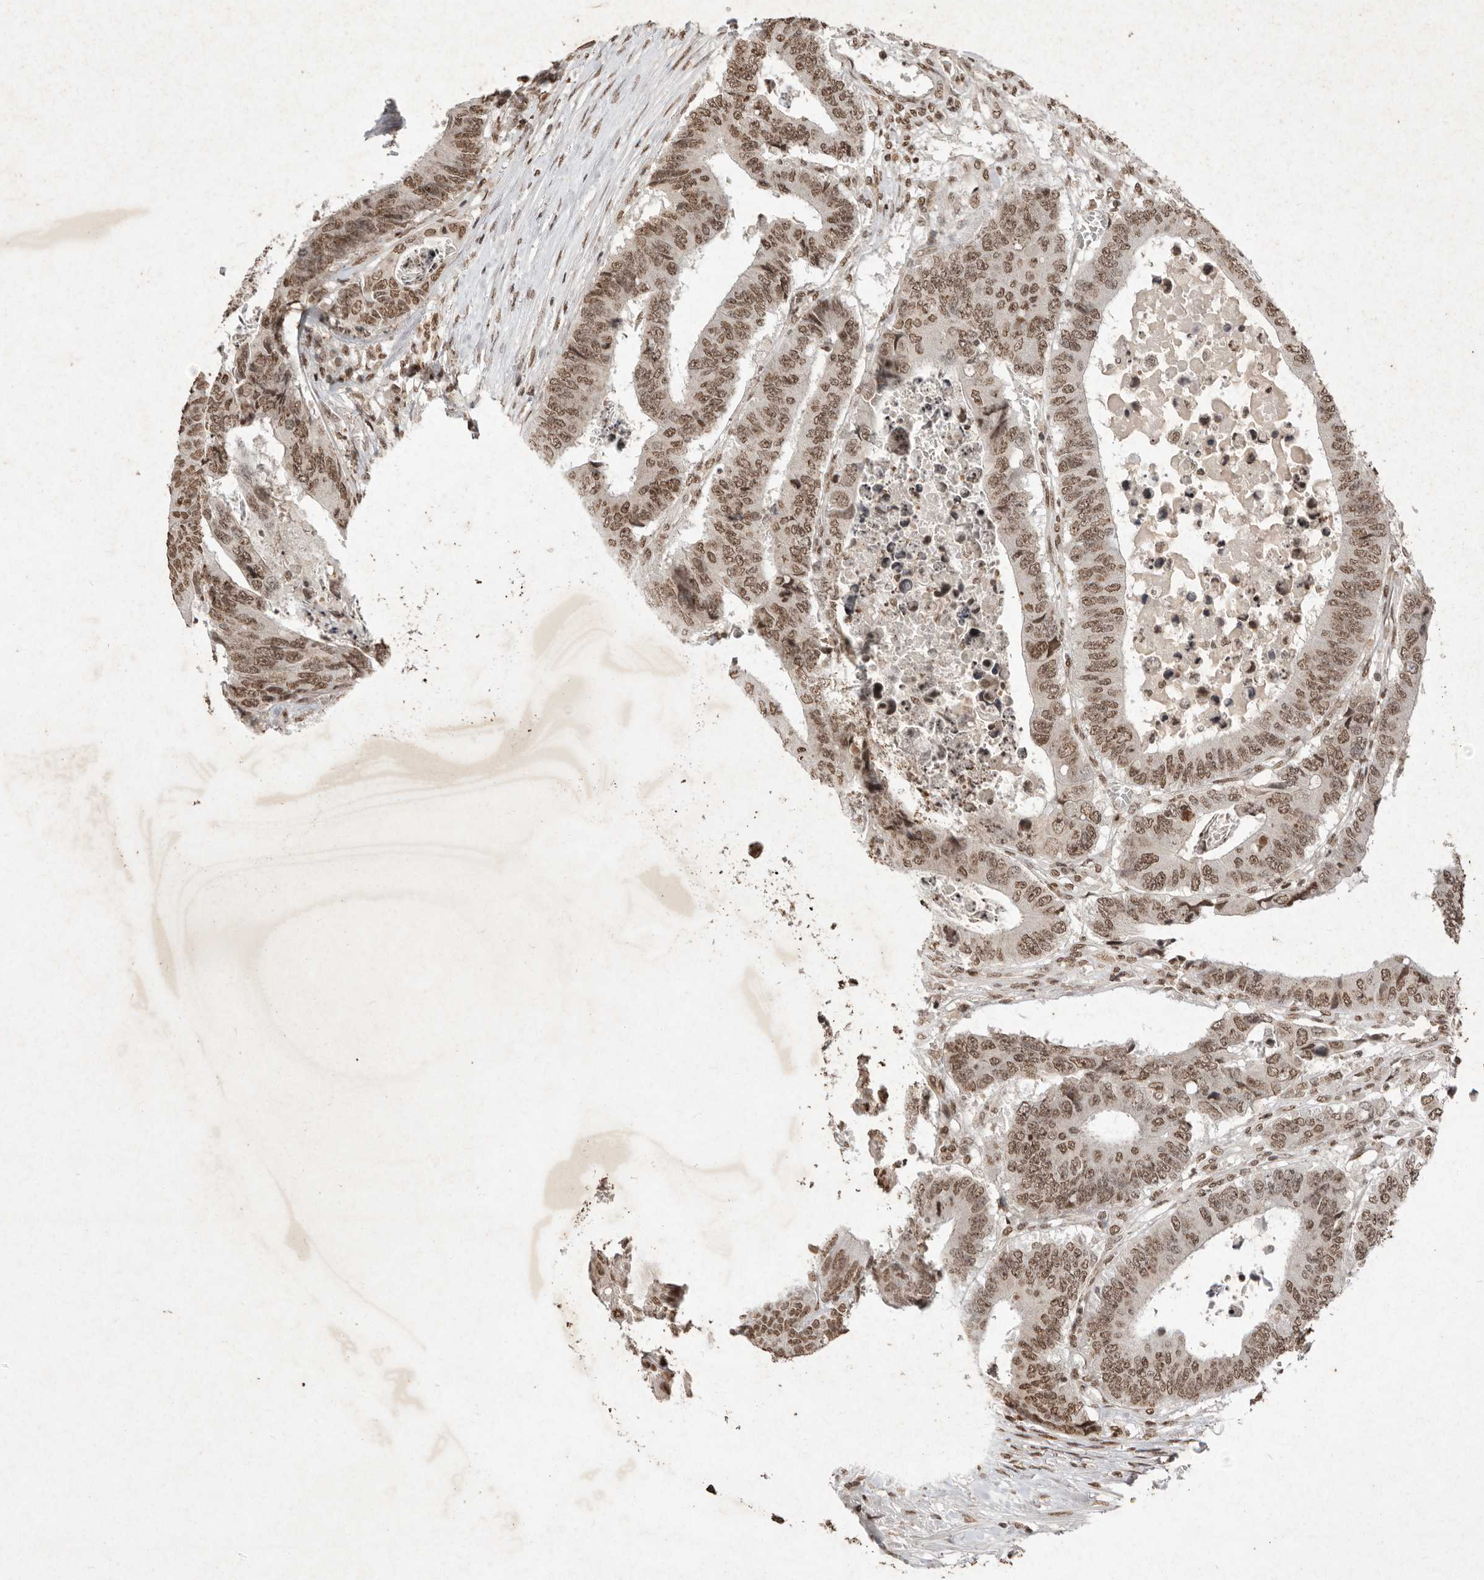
{"staining": {"intensity": "moderate", "quantity": ">75%", "location": "nuclear"}, "tissue": "colorectal cancer", "cell_type": "Tumor cells", "image_type": "cancer", "snomed": [{"axis": "morphology", "description": "Adenocarcinoma, NOS"}, {"axis": "topography", "description": "Rectum"}], "caption": "Immunohistochemistry of colorectal cancer (adenocarcinoma) demonstrates medium levels of moderate nuclear expression in about >75% of tumor cells. Using DAB (3,3'-diaminobenzidine) (brown) and hematoxylin (blue) stains, captured at high magnification using brightfield microscopy.", "gene": "NKX3-2", "patient": {"sex": "male", "age": 84}}